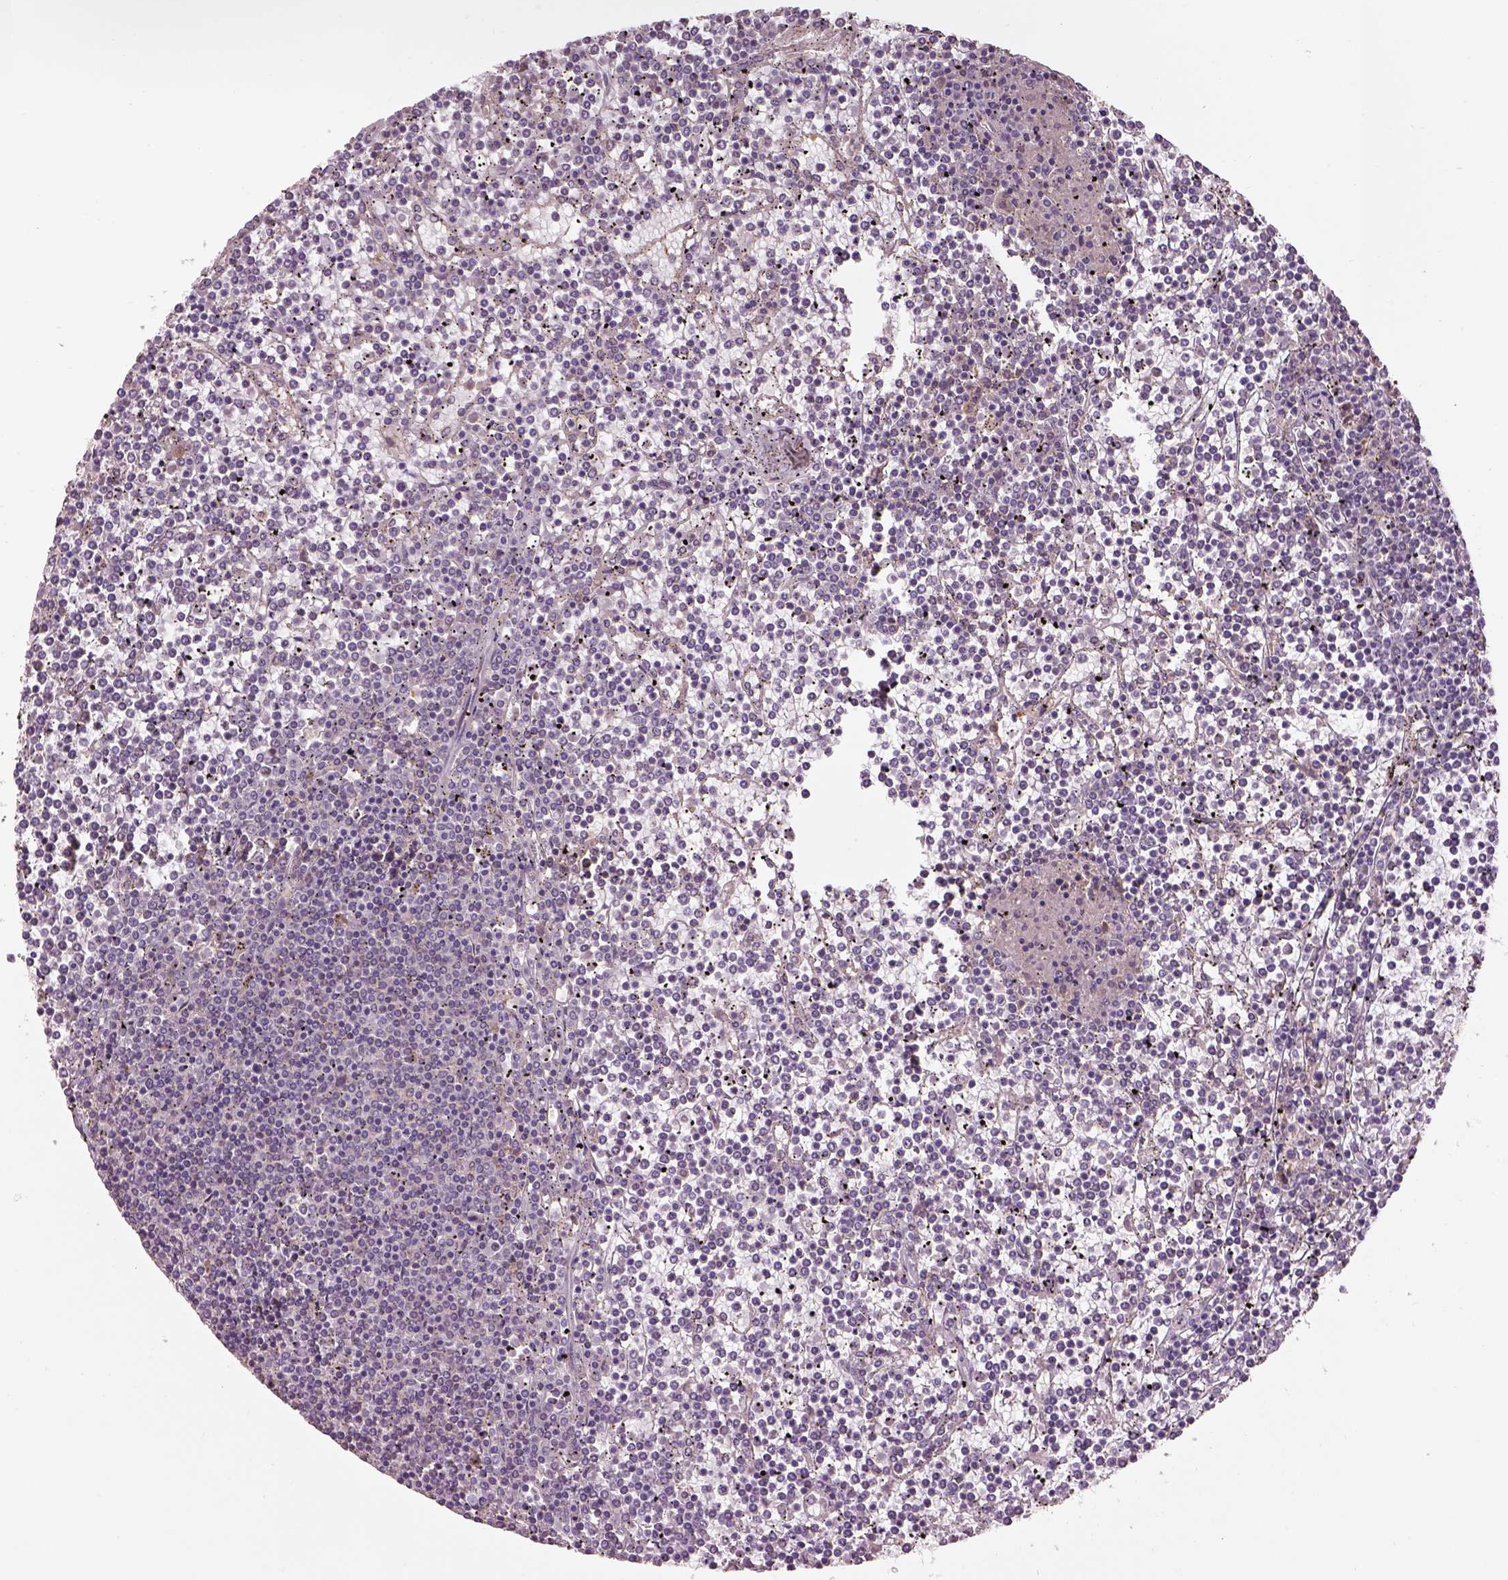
{"staining": {"intensity": "negative", "quantity": "none", "location": "none"}, "tissue": "lymphoma", "cell_type": "Tumor cells", "image_type": "cancer", "snomed": [{"axis": "morphology", "description": "Malignant lymphoma, non-Hodgkin's type, Low grade"}, {"axis": "topography", "description": "Spleen"}], "caption": "This image is of lymphoma stained with immunohistochemistry (IHC) to label a protein in brown with the nuclei are counter-stained blue. There is no positivity in tumor cells.", "gene": "AP1B1", "patient": {"sex": "female", "age": 19}}